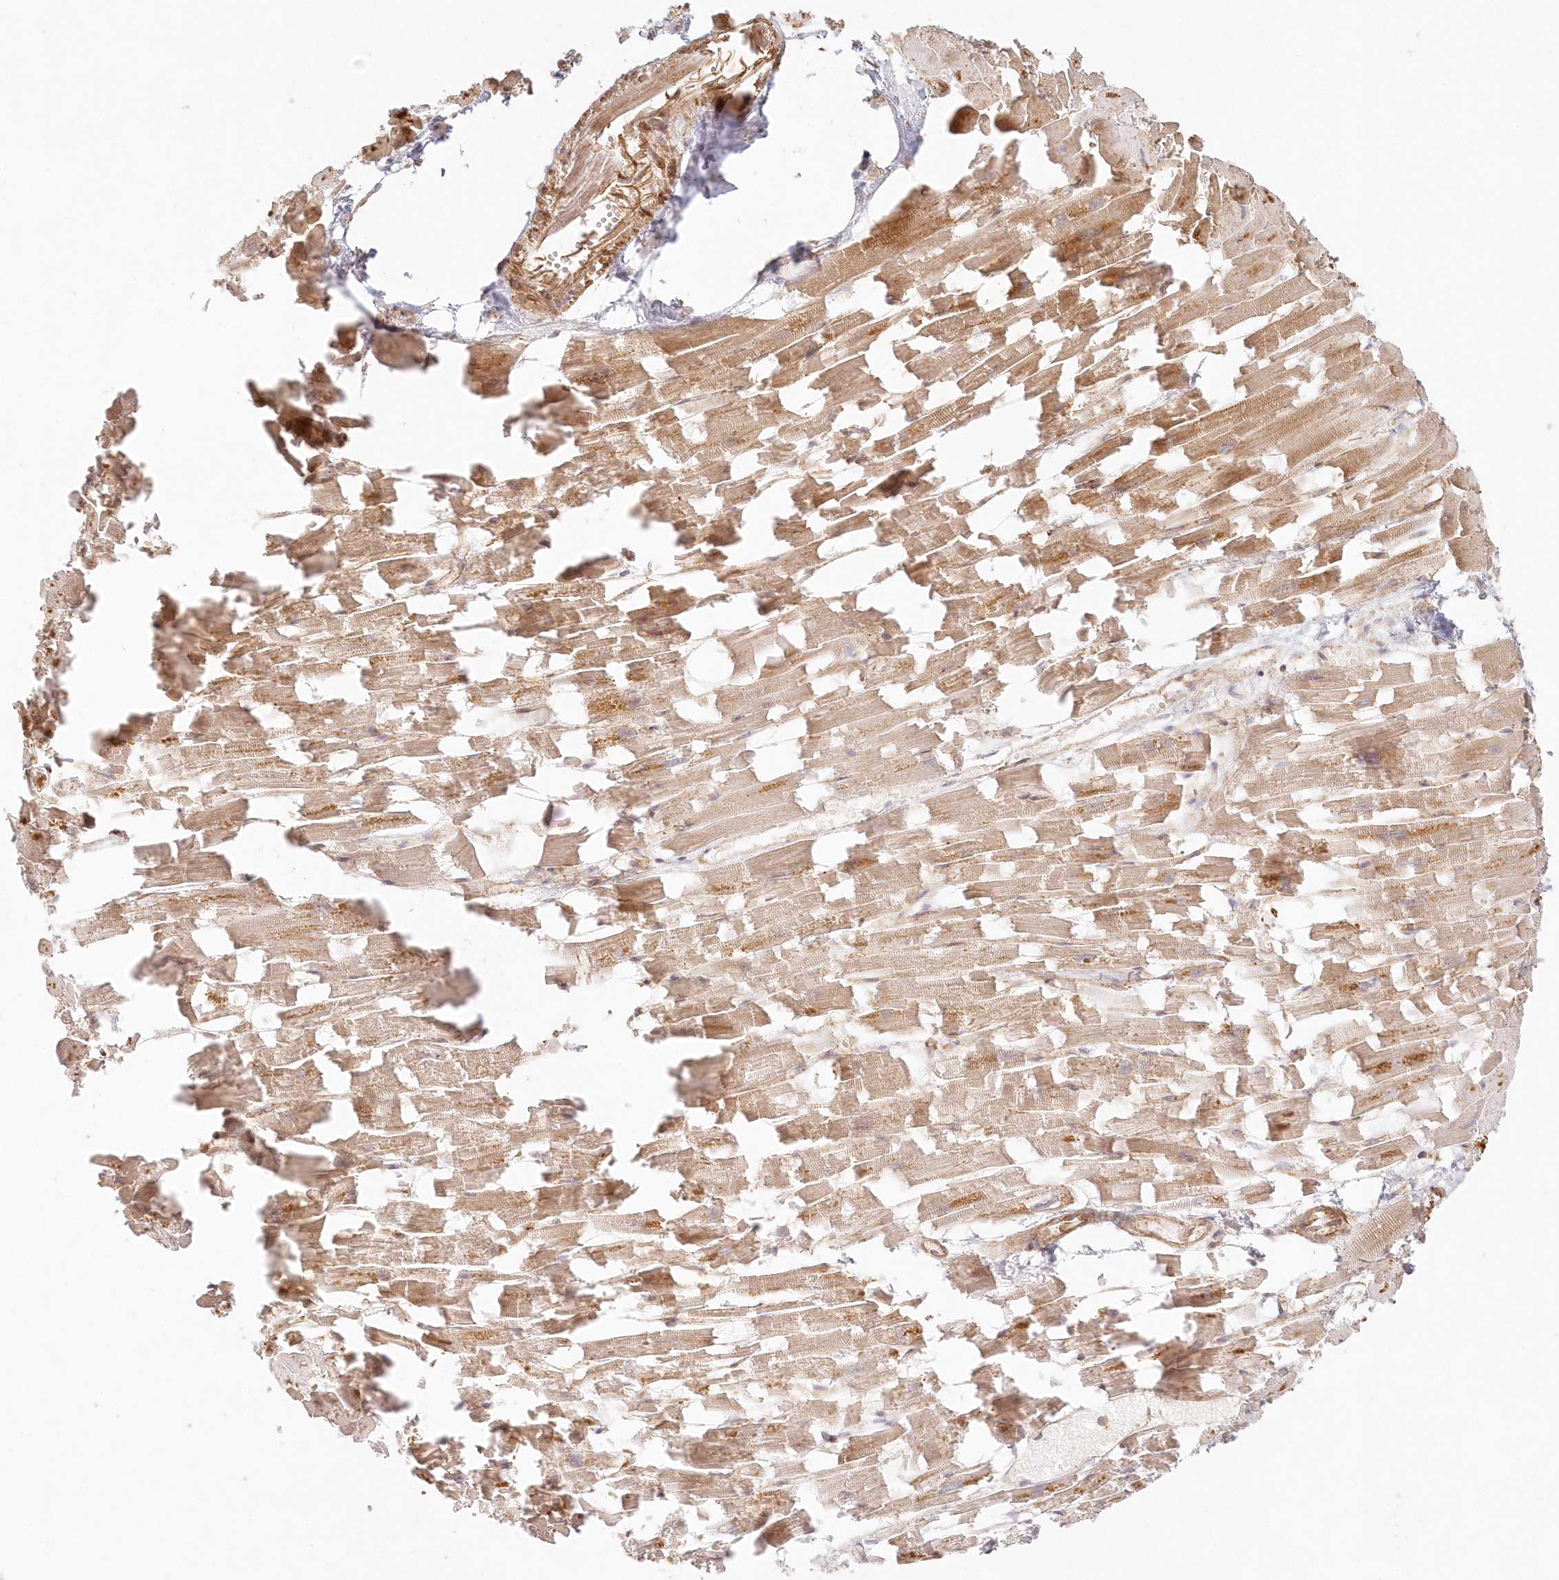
{"staining": {"intensity": "moderate", "quantity": ">75%", "location": "cytoplasmic/membranous"}, "tissue": "heart muscle", "cell_type": "Cardiomyocytes", "image_type": "normal", "snomed": [{"axis": "morphology", "description": "Normal tissue, NOS"}, {"axis": "topography", "description": "Heart"}], "caption": "Protein expression by IHC demonstrates moderate cytoplasmic/membranous positivity in about >75% of cardiomyocytes in normal heart muscle. (DAB (3,3'-diaminobenzidine) IHC with brightfield microscopy, high magnification).", "gene": "KIAA0232", "patient": {"sex": "female", "age": 64}}